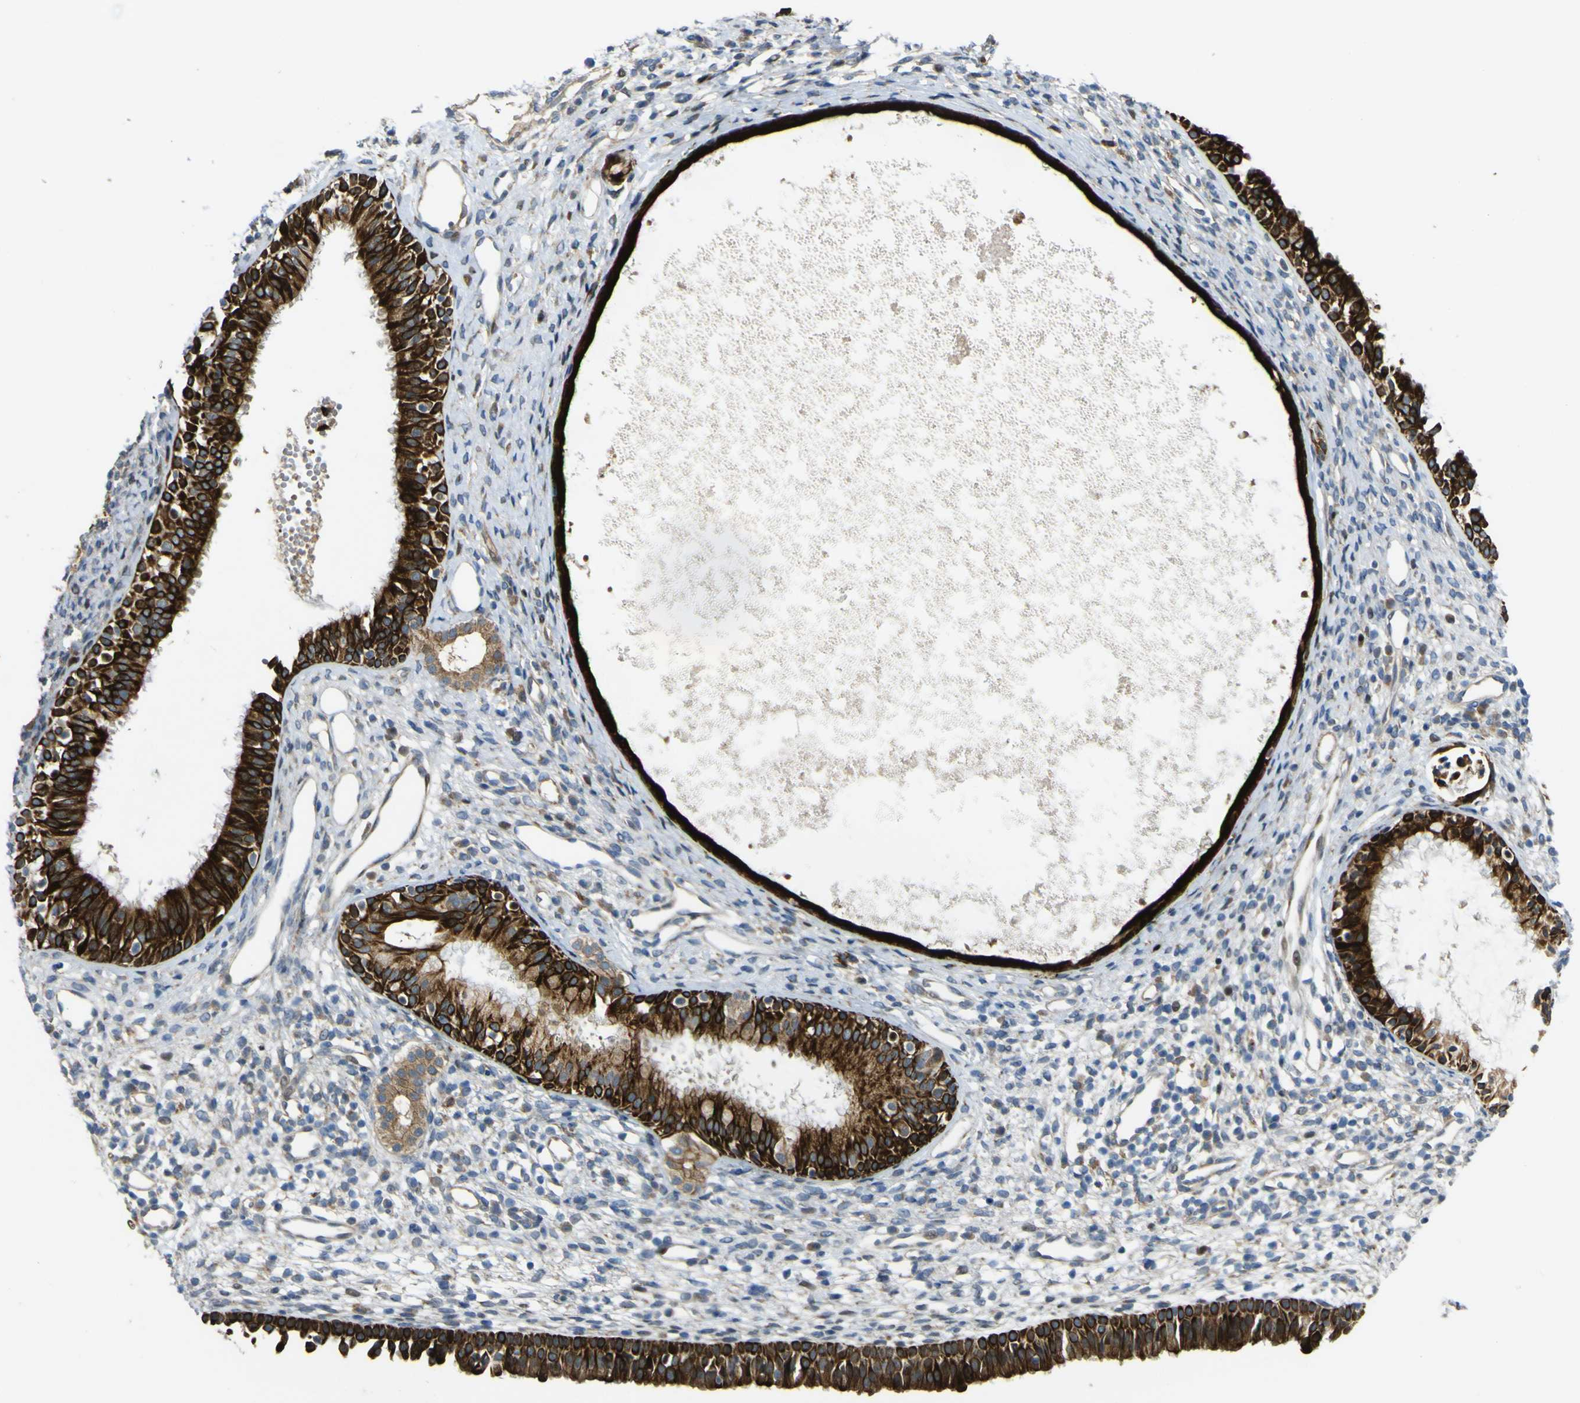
{"staining": {"intensity": "strong", "quantity": ">75%", "location": "cytoplasmic/membranous"}, "tissue": "nasopharynx", "cell_type": "Respiratory epithelial cells", "image_type": "normal", "snomed": [{"axis": "morphology", "description": "Normal tissue, NOS"}, {"axis": "topography", "description": "Nasopharynx"}], "caption": "Immunohistochemistry of unremarkable nasopharynx shows high levels of strong cytoplasmic/membranous expression in approximately >75% of respiratory epithelial cells. The protein is stained brown, and the nuclei are stained in blue (DAB (3,3'-diaminobenzidine) IHC with brightfield microscopy, high magnification).", "gene": "LBHD1", "patient": {"sex": "male", "age": 22}}